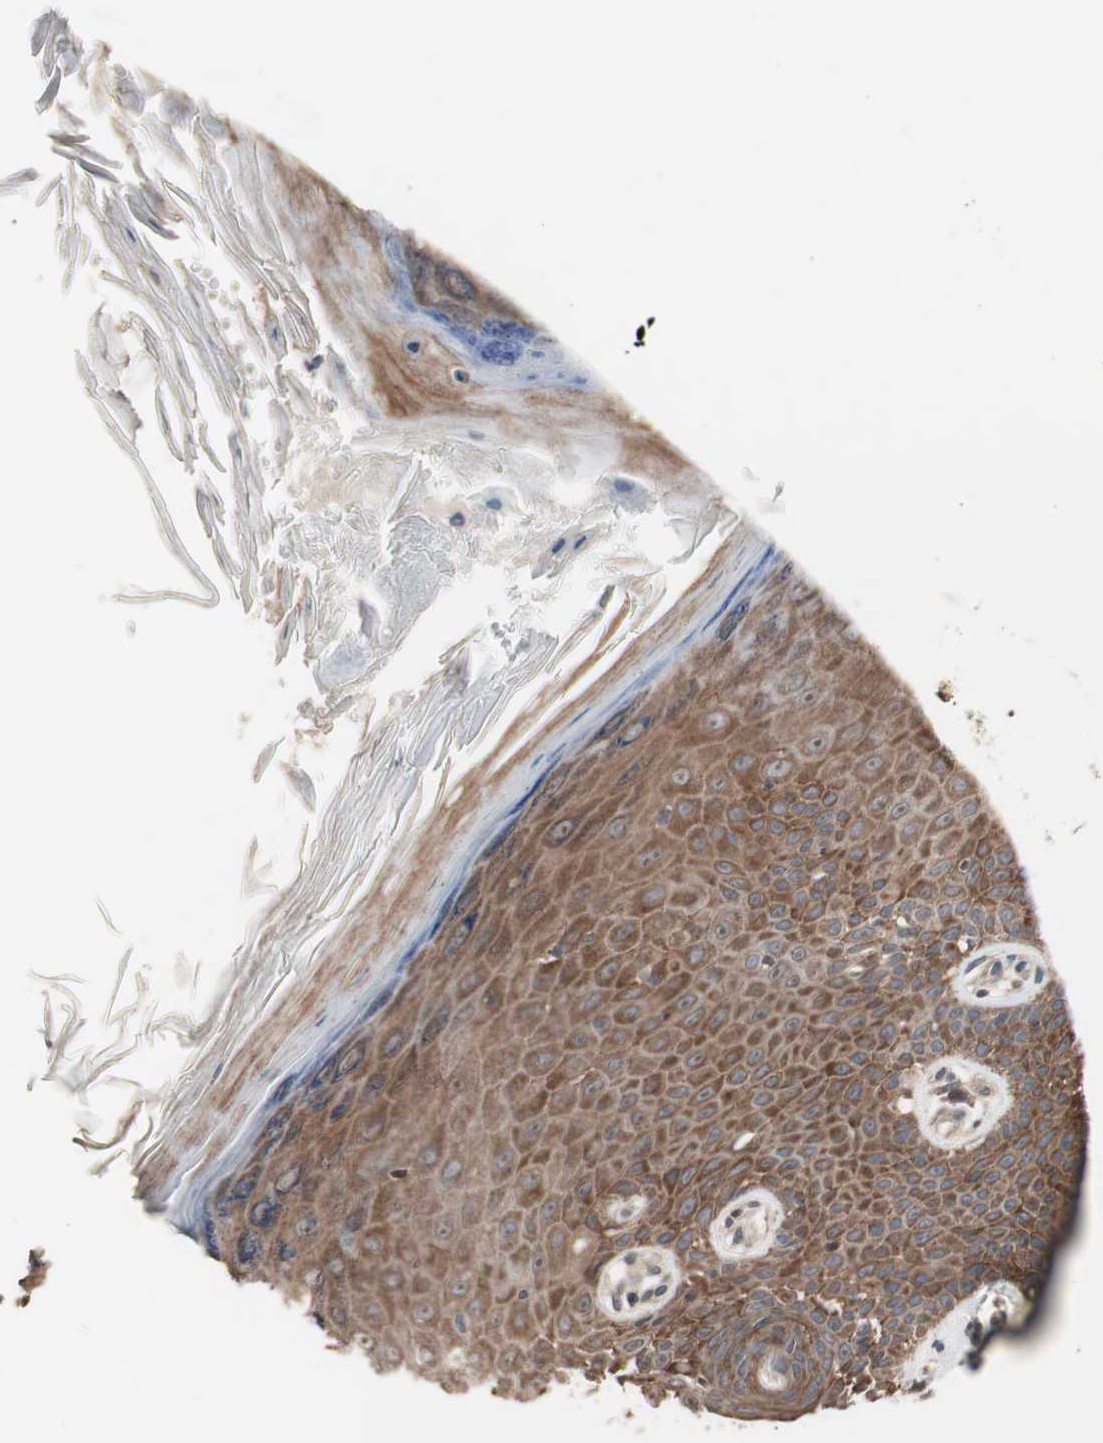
{"staining": {"intensity": "moderate", "quantity": ">75%", "location": "cytoplasmic/membranous"}, "tissue": "skin", "cell_type": "Fibroblasts", "image_type": "normal", "snomed": [{"axis": "morphology", "description": "Normal tissue, NOS"}, {"axis": "topography", "description": "Skin"}], "caption": "About >75% of fibroblasts in unremarkable skin exhibit moderate cytoplasmic/membranous protein positivity as visualized by brown immunohistochemical staining.", "gene": "NF2", "patient": {"sex": "male", "age": 26}}